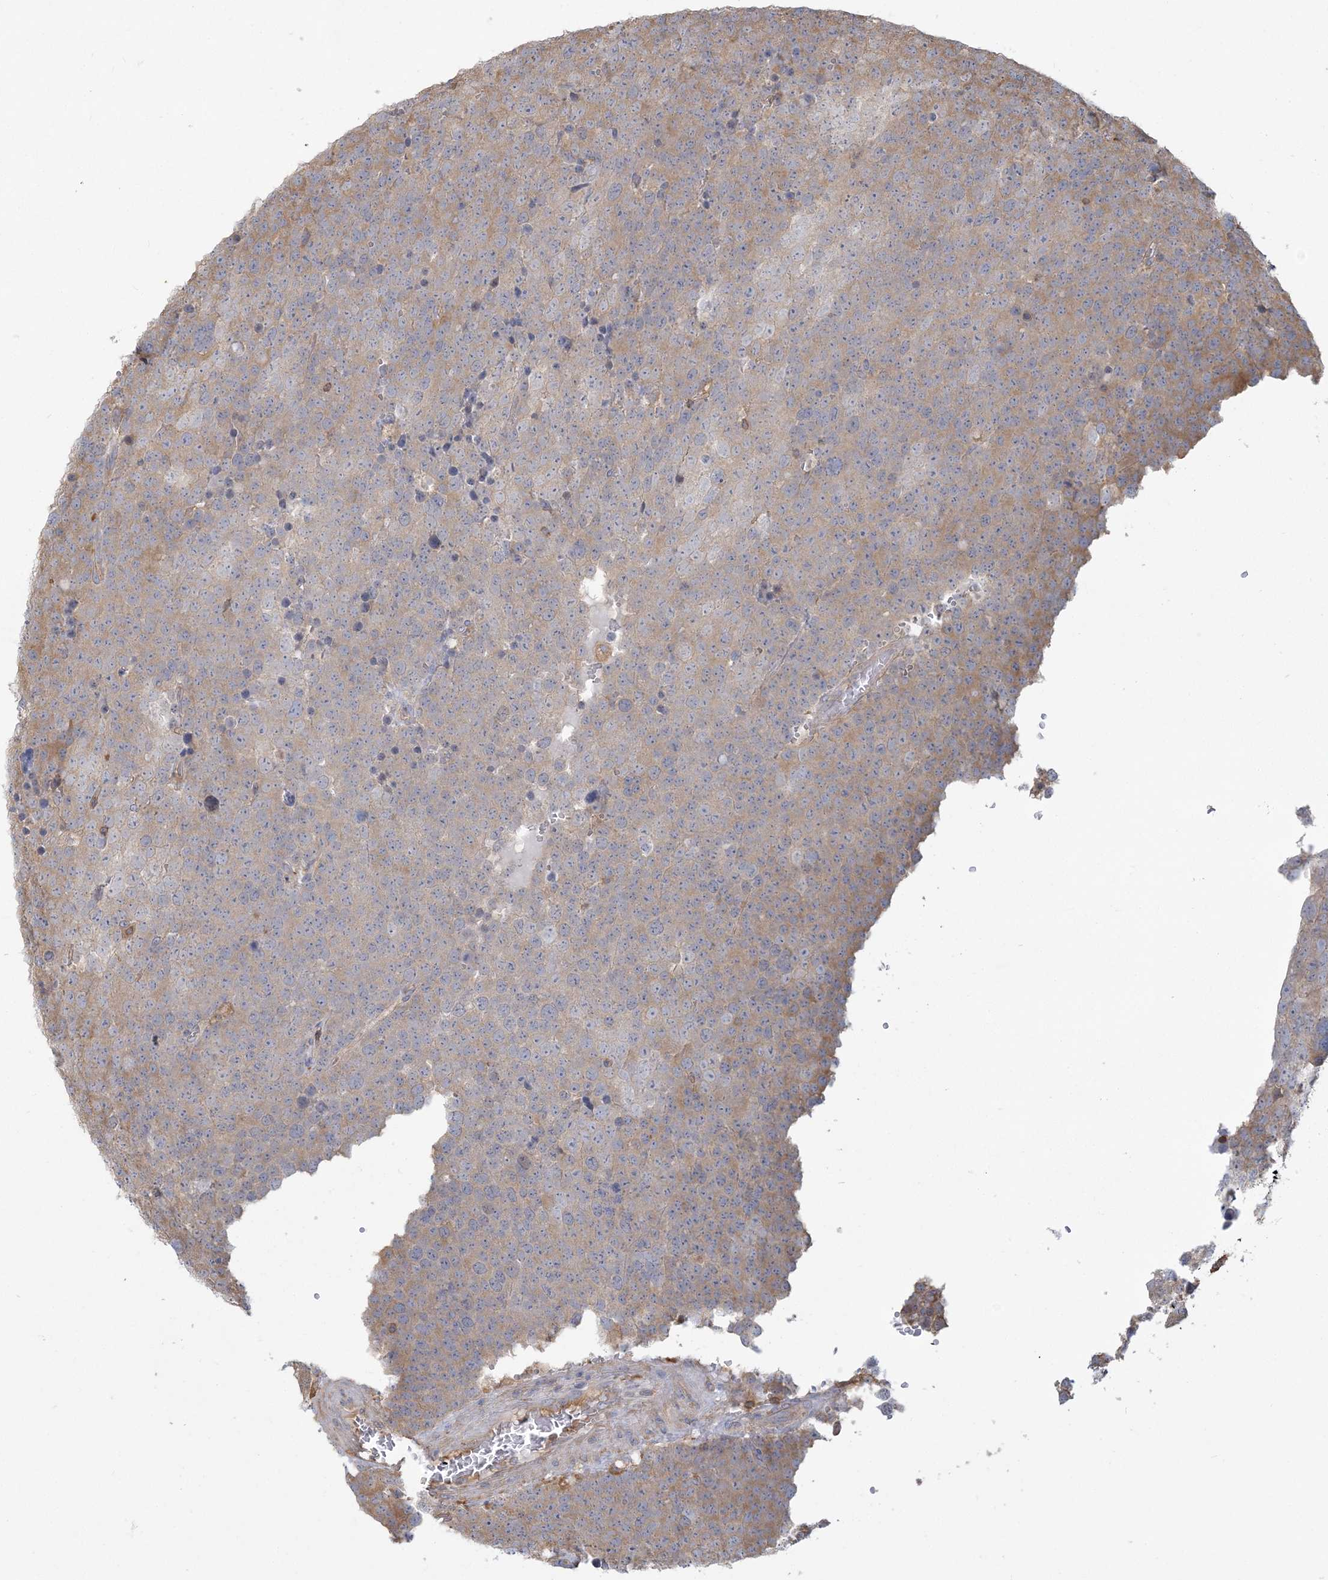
{"staining": {"intensity": "weak", "quantity": "25%-75%", "location": "cytoplasmic/membranous"}, "tissue": "testis cancer", "cell_type": "Tumor cells", "image_type": "cancer", "snomed": [{"axis": "morphology", "description": "Seminoma, NOS"}, {"axis": "topography", "description": "Testis"}], "caption": "Protein analysis of testis cancer (seminoma) tissue exhibits weak cytoplasmic/membranous staining in about 25%-75% of tumor cells.", "gene": "ANKS1A", "patient": {"sex": "male", "age": 71}}